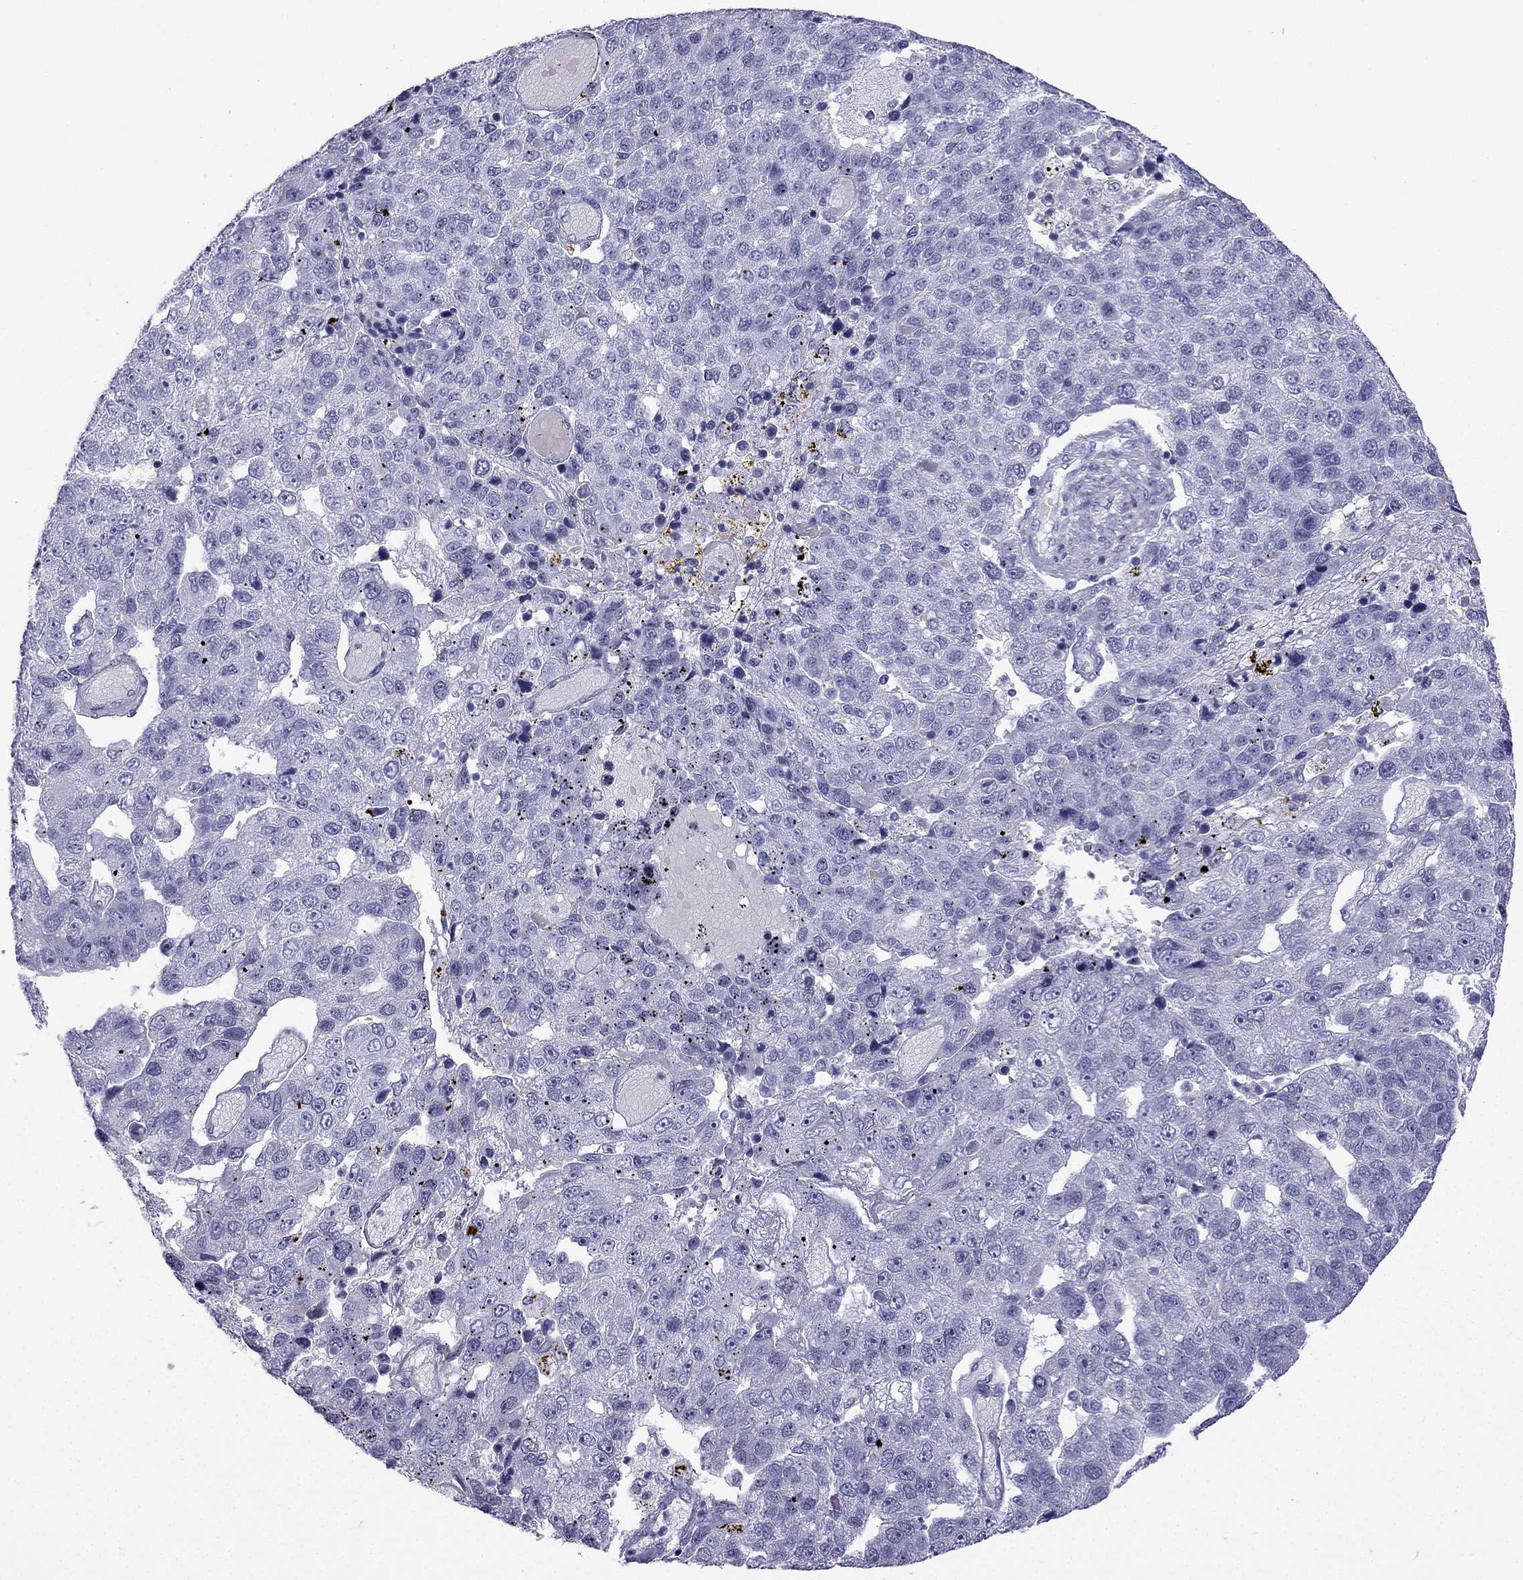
{"staining": {"intensity": "negative", "quantity": "none", "location": "none"}, "tissue": "pancreatic cancer", "cell_type": "Tumor cells", "image_type": "cancer", "snomed": [{"axis": "morphology", "description": "Adenocarcinoma, NOS"}, {"axis": "topography", "description": "Pancreas"}], "caption": "This is an immunohistochemistry histopathology image of human pancreatic cancer (adenocarcinoma). There is no expression in tumor cells.", "gene": "GJA8", "patient": {"sex": "female", "age": 61}}